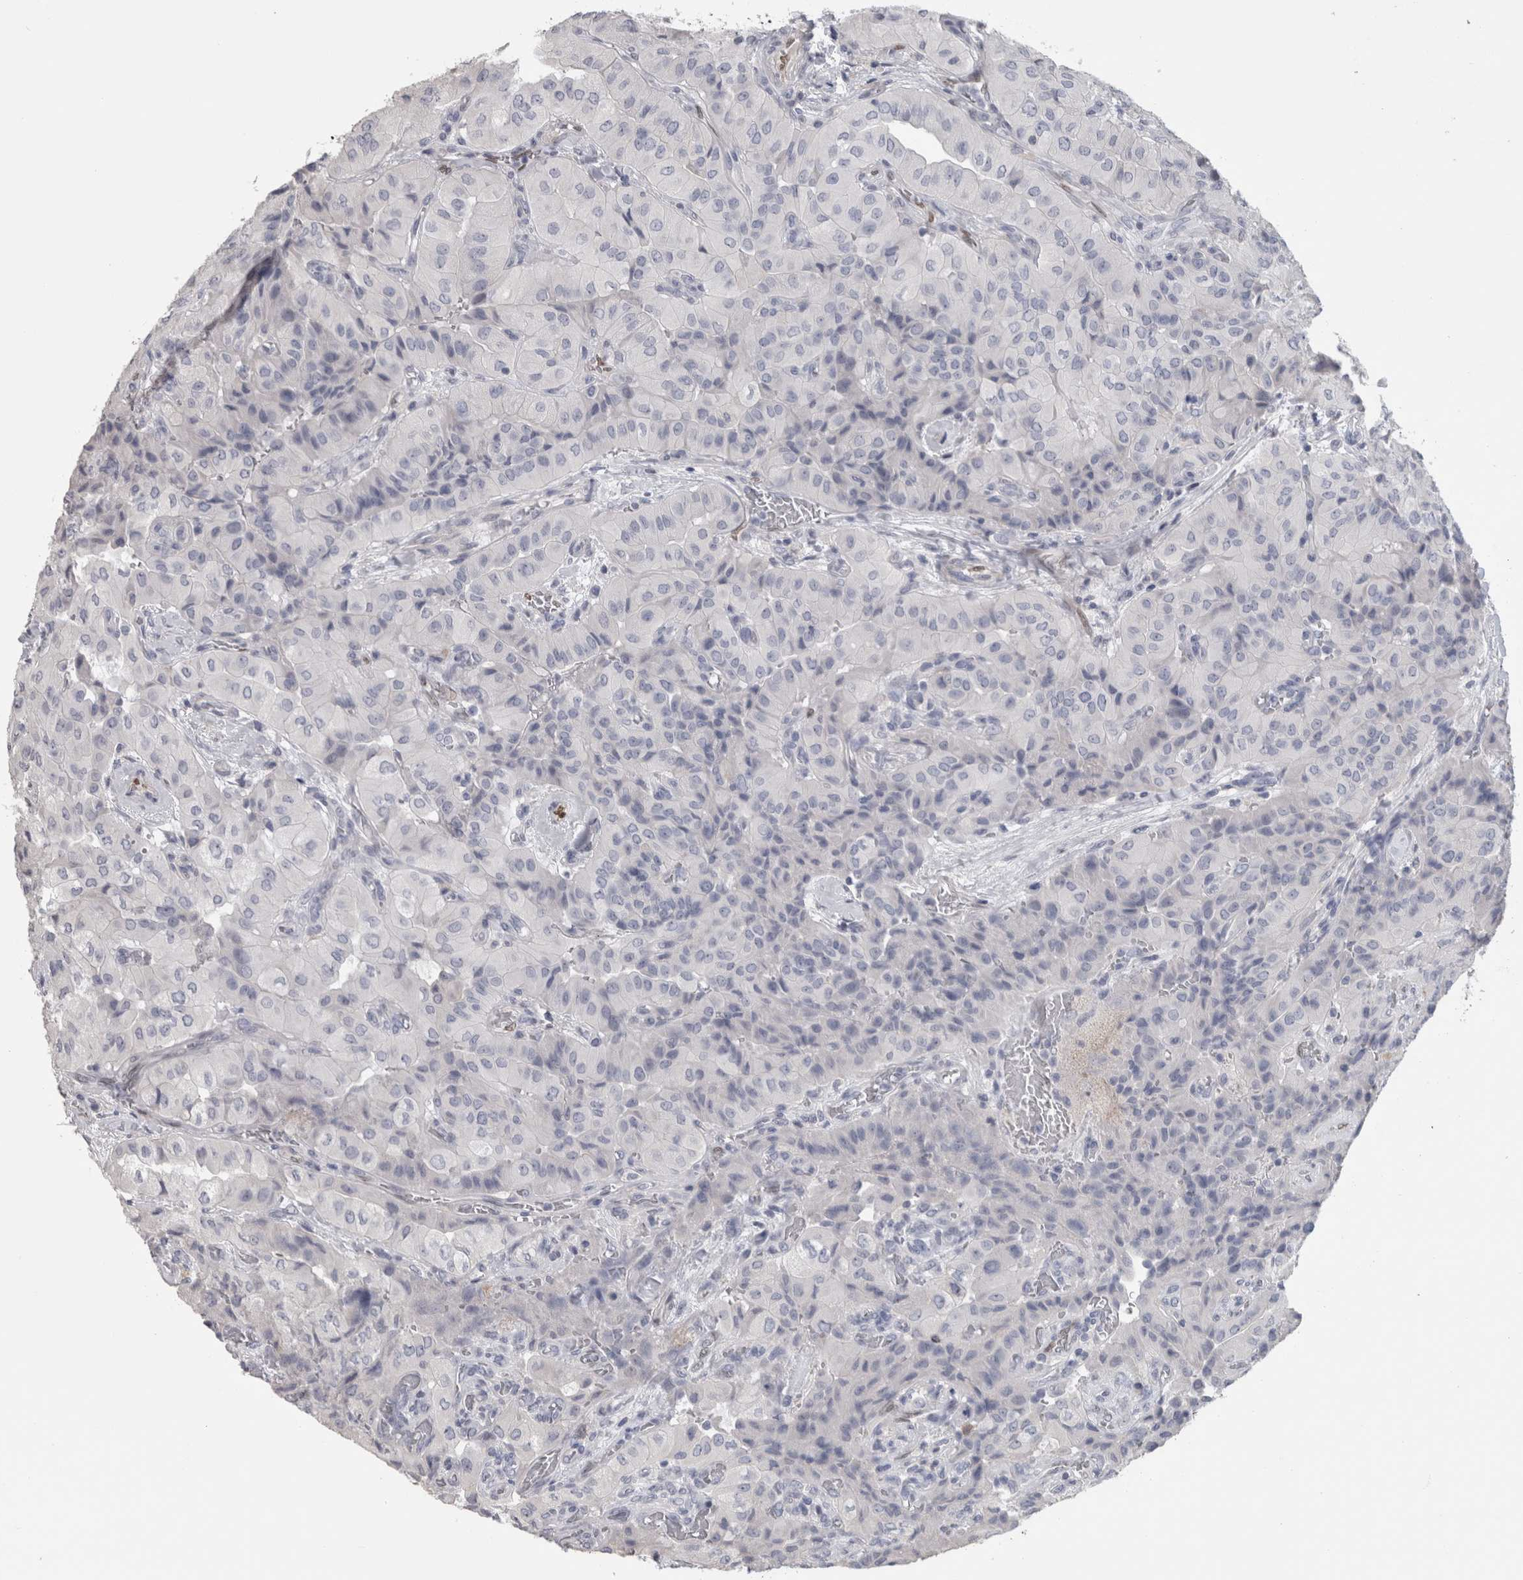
{"staining": {"intensity": "negative", "quantity": "none", "location": "none"}, "tissue": "thyroid cancer", "cell_type": "Tumor cells", "image_type": "cancer", "snomed": [{"axis": "morphology", "description": "Papillary adenocarcinoma, NOS"}, {"axis": "topography", "description": "Thyroid gland"}], "caption": "Protein analysis of thyroid cancer exhibits no significant expression in tumor cells.", "gene": "IL33", "patient": {"sex": "female", "age": 59}}